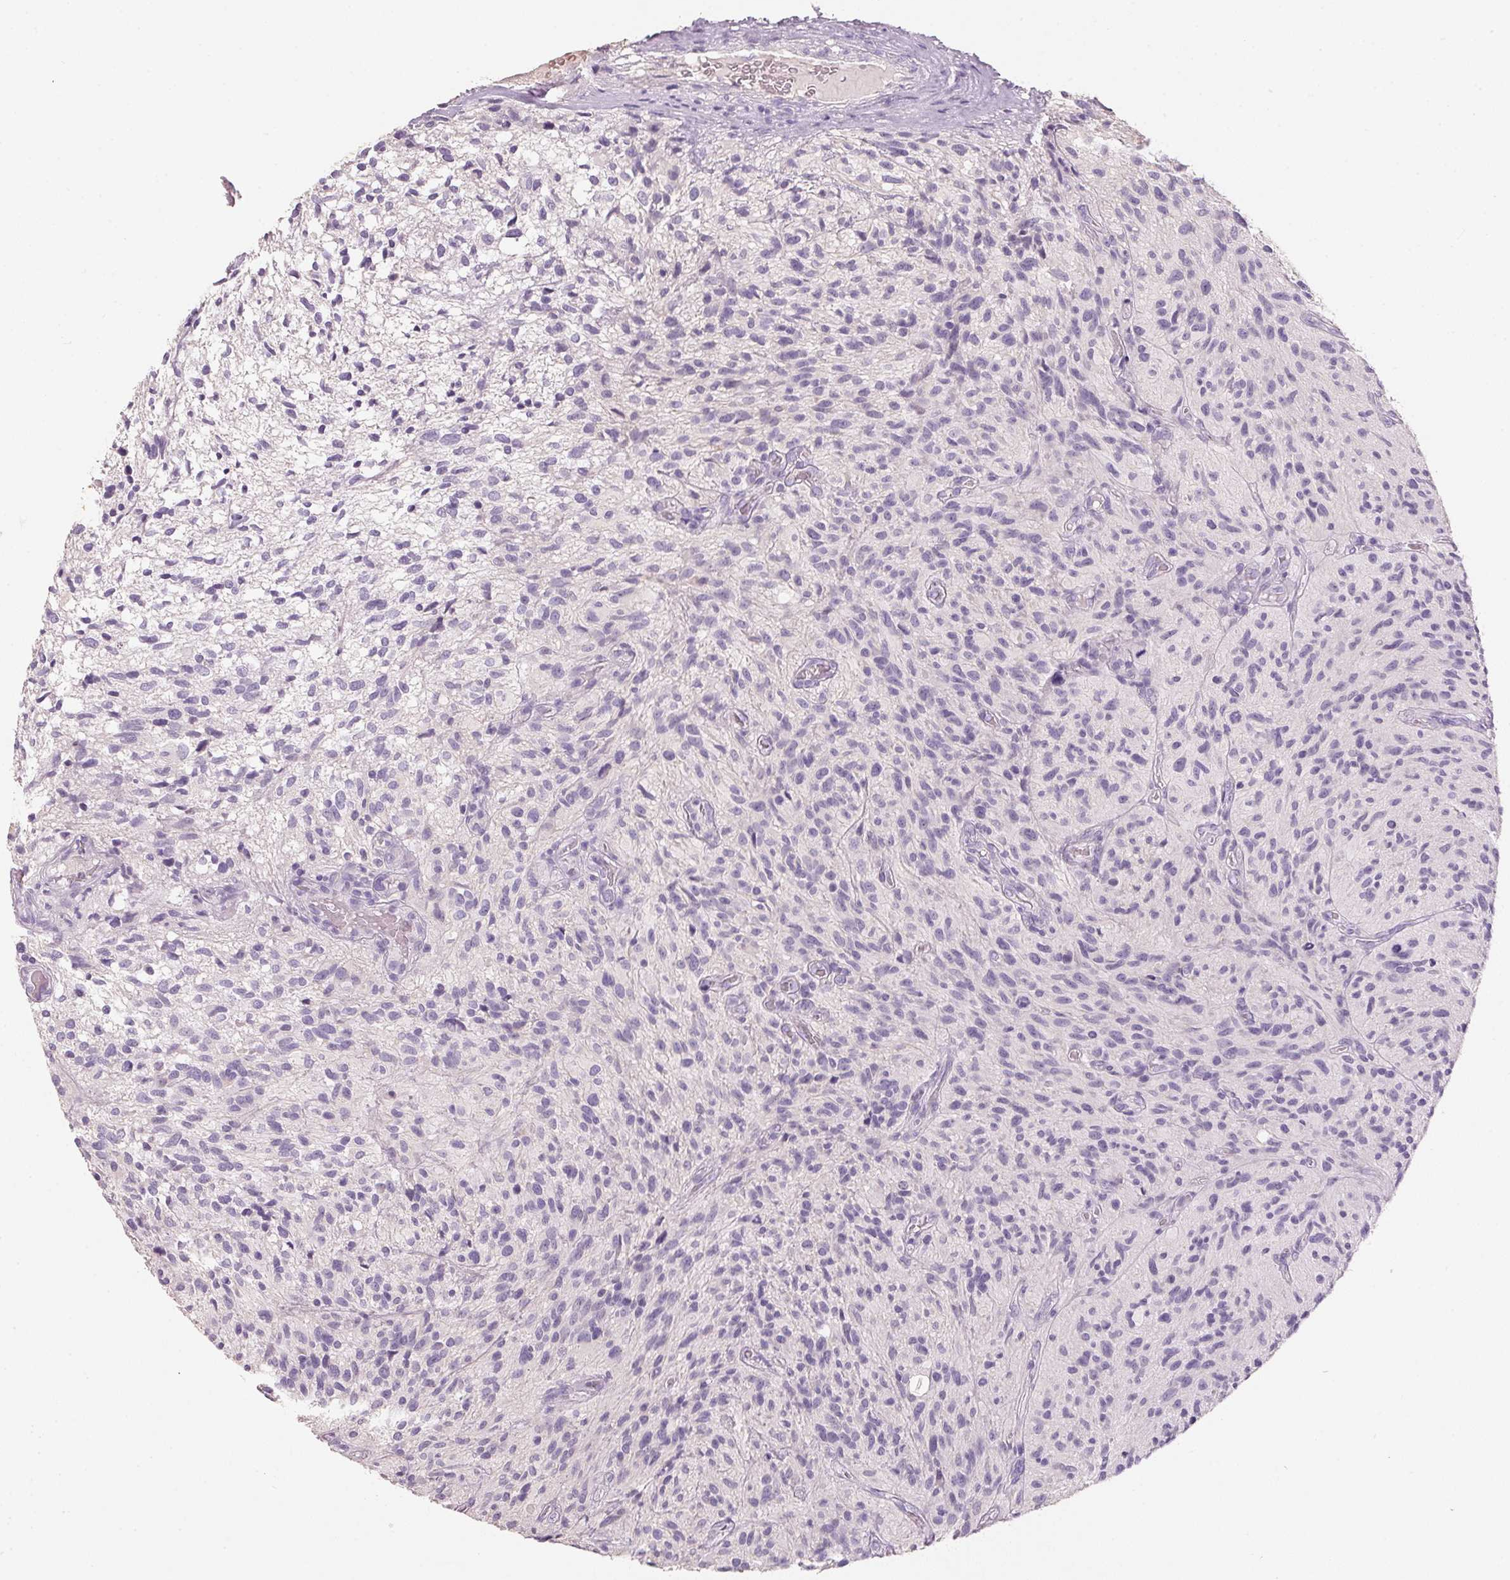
{"staining": {"intensity": "negative", "quantity": "none", "location": "none"}, "tissue": "glioma", "cell_type": "Tumor cells", "image_type": "cancer", "snomed": [{"axis": "morphology", "description": "Glioma, malignant, High grade"}, {"axis": "topography", "description": "Brain"}], "caption": "Human glioma stained for a protein using immunohistochemistry (IHC) reveals no positivity in tumor cells.", "gene": "HSD17B1", "patient": {"sex": "male", "age": 75}}